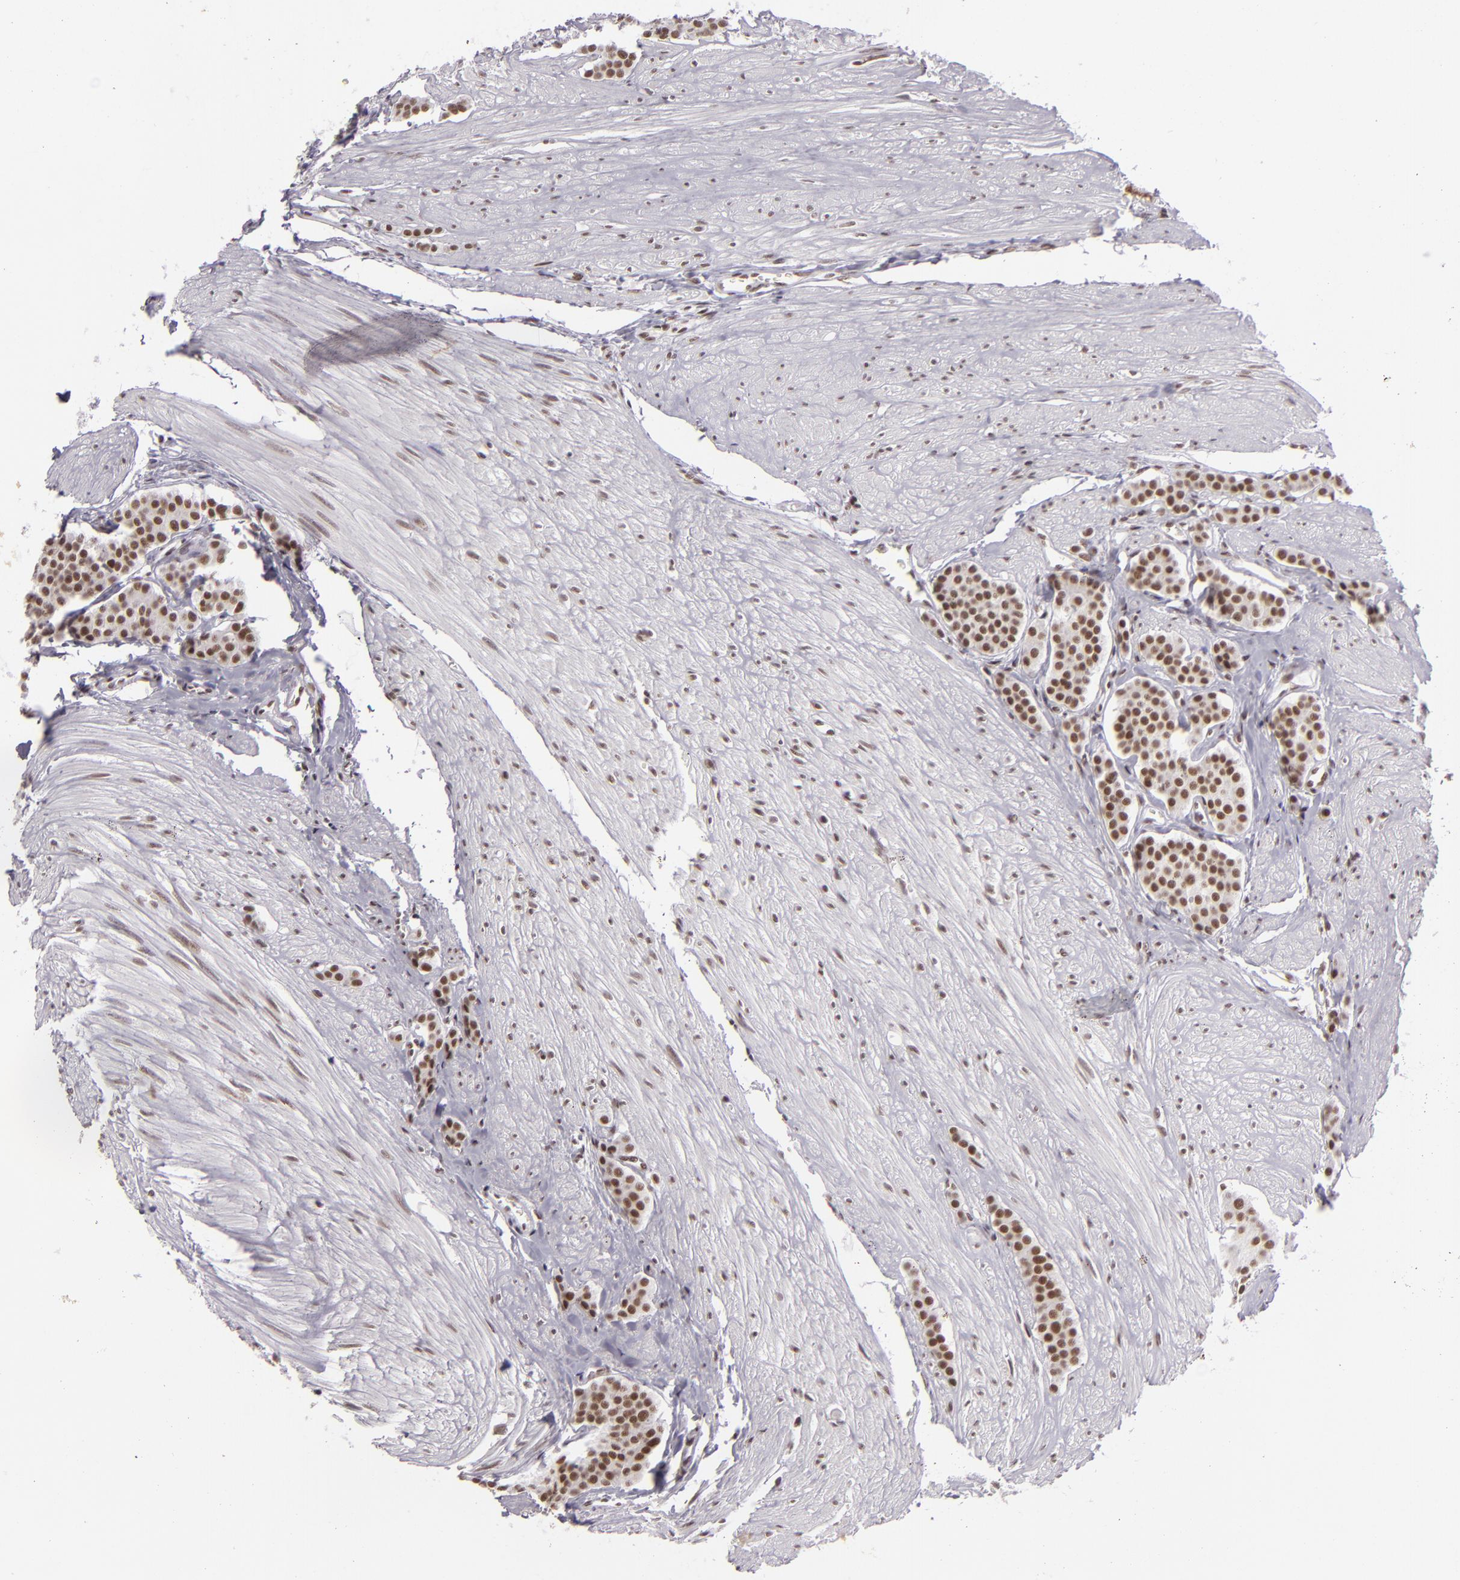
{"staining": {"intensity": "moderate", "quantity": ">75%", "location": "nuclear"}, "tissue": "carcinoid", "cell_type": "Tumor cells", "image_type": "cancer", "snomed": [{"axis": "morphology", "description": "Carcinoid, malignant, NOS"}, {"axis": "topography", "description": "Small intestine"}], "caption": "About >75% of tumor cells in malignant carcinoid demonstrate moderate nuclear protein expression as visualized by brown immunohistochemical staining.", "gene": "BRD8", "patient": {"sex": "male", "age": 60}}